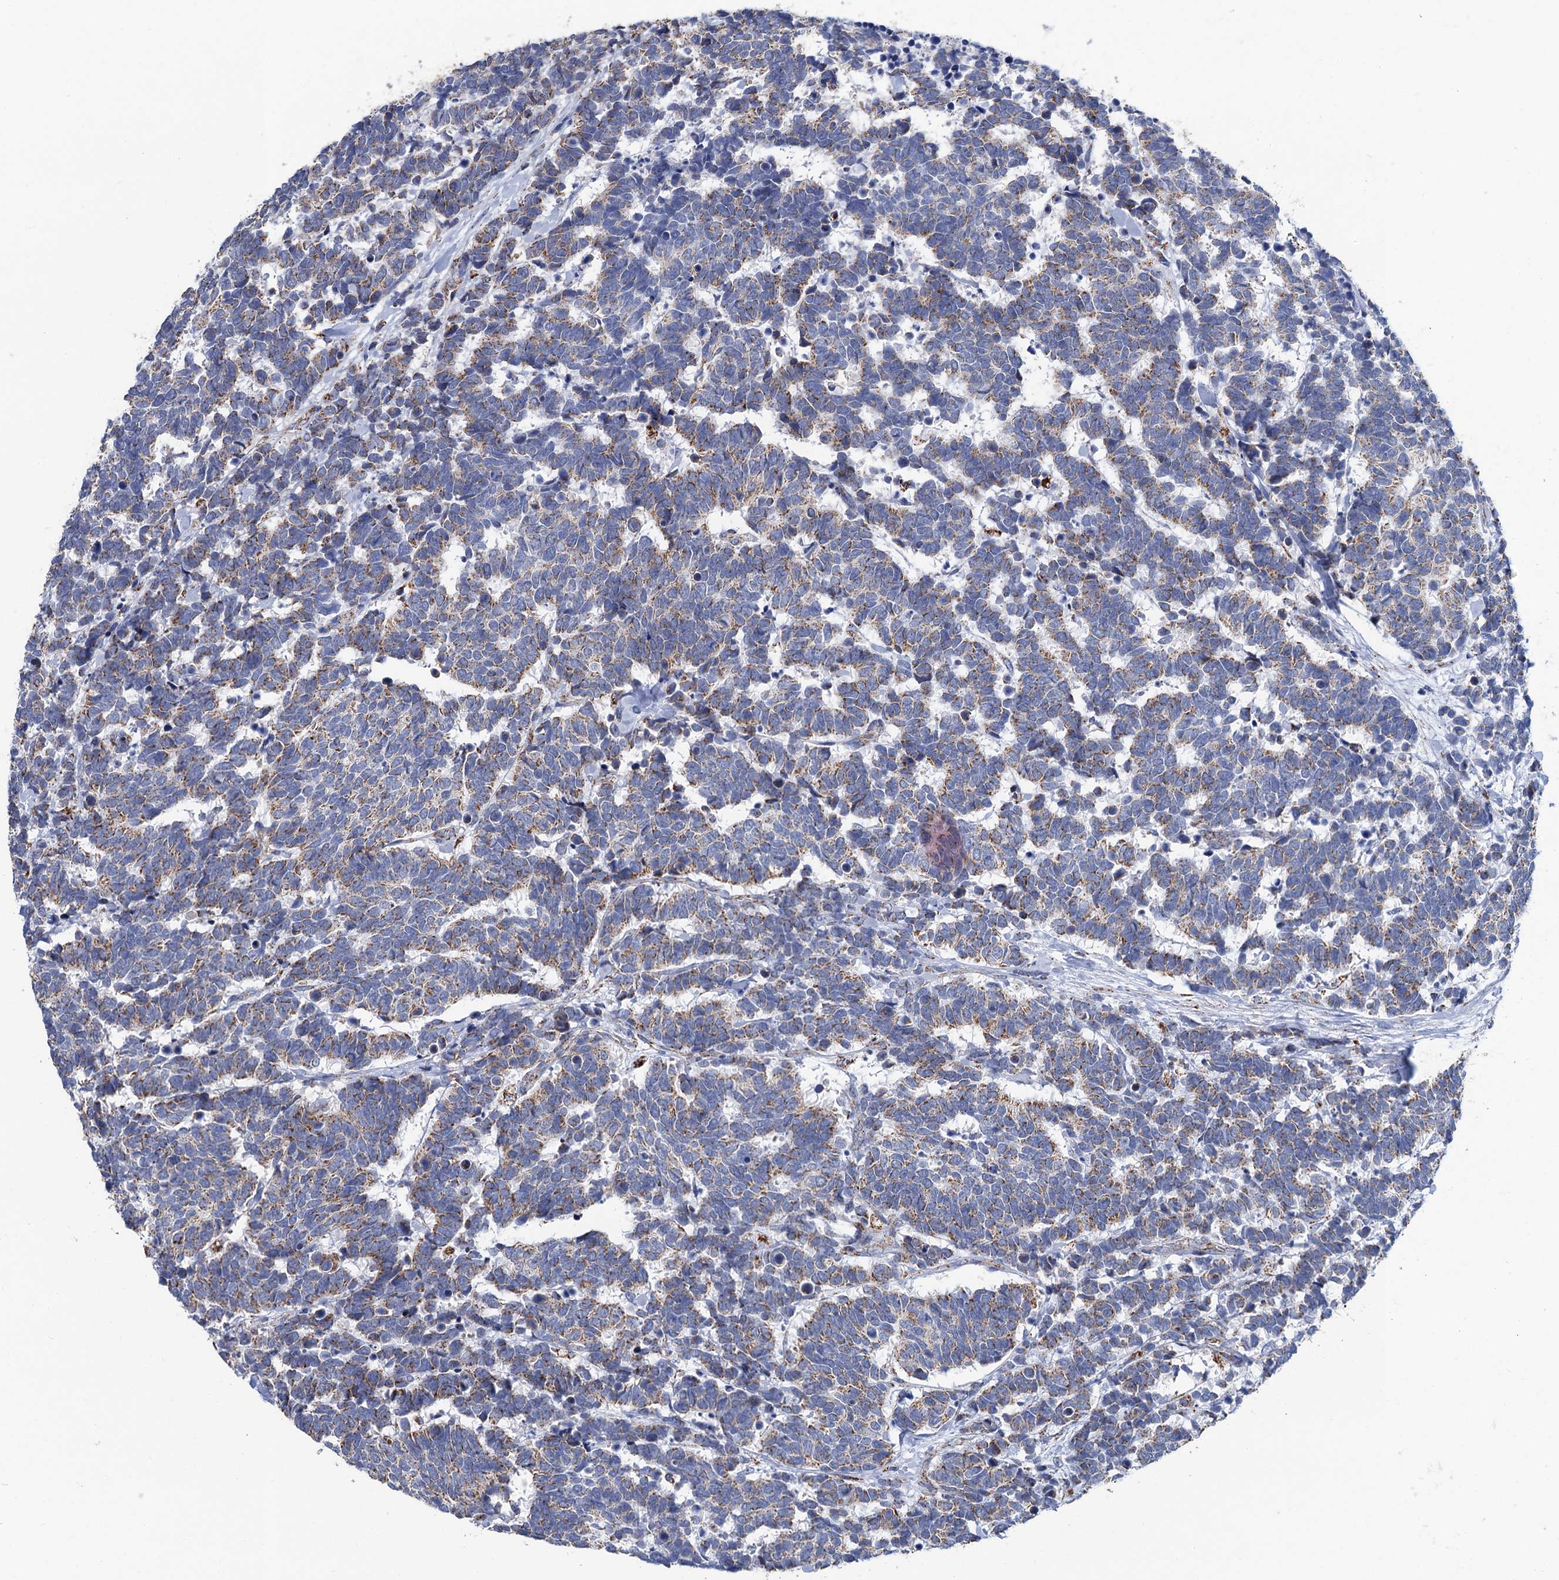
{"staining": {"intensity": "weak", "quantity": ">75%", "location": "cytoplasmic/membranous"}, "tissue": "carcinoid", "cell_type": "Tumor cells", "image_type": "cancer", "snomed": [{"axis": "morphology", "description": "Carcinoma, NOS"}, {"axis": "morphology", "description": "Carcinoid, malignant, NOS"}, {"axis": "topography", "description": "Urinary bladder"}], "caption": "Immunohistochemistry (IHC) of human malignant carcinoid demonstrates low levels of weak cytoplasmic/membranous staining in approximately >75% of tumor cells.", "gene": "IVD", "patient": {"sex": "male", "age": 57}}